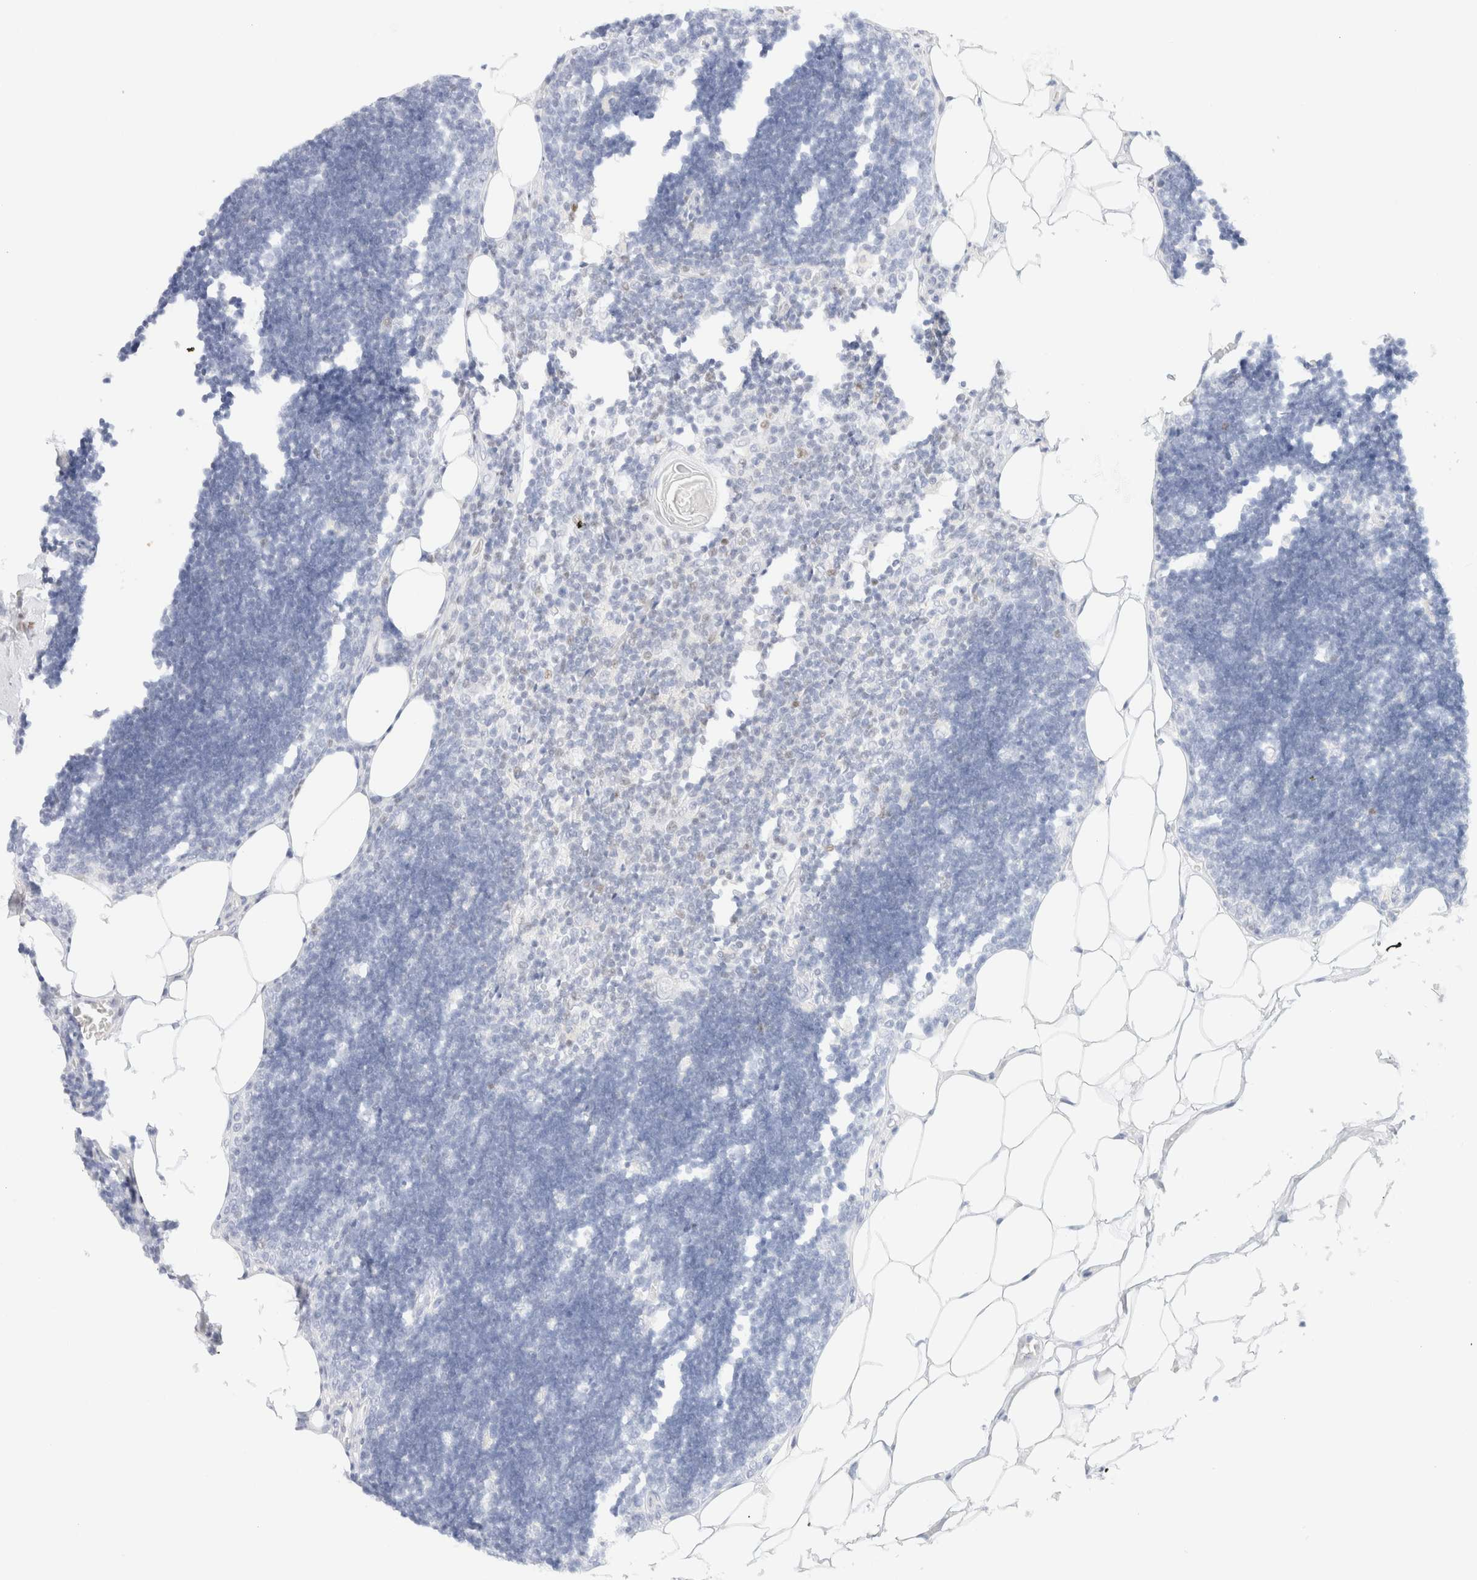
{"staining": {"intensity": "moderate", "quantity": ">75%", "location": "nuclear"}, "tissue": "lymph node", "cell_type": "Germinal center cells", "image_type": "normal", "snomed": [{"axis": "morphology", "description": "Normal tissue, NOS"}, {"axis": "topography", "description": "Lymph node"}], "caption": "Lymph node was stained to show a protein in brown. There is medium levels of moderate nuclear positivity in approximately >75% of germinal center cells. (Stains: DAB in brown, nuclei in blue, Microscopy: brightfield microscopy at high magnification).", "gene": "IKZF3", "patient": {"sex": "male", "age": 33}}